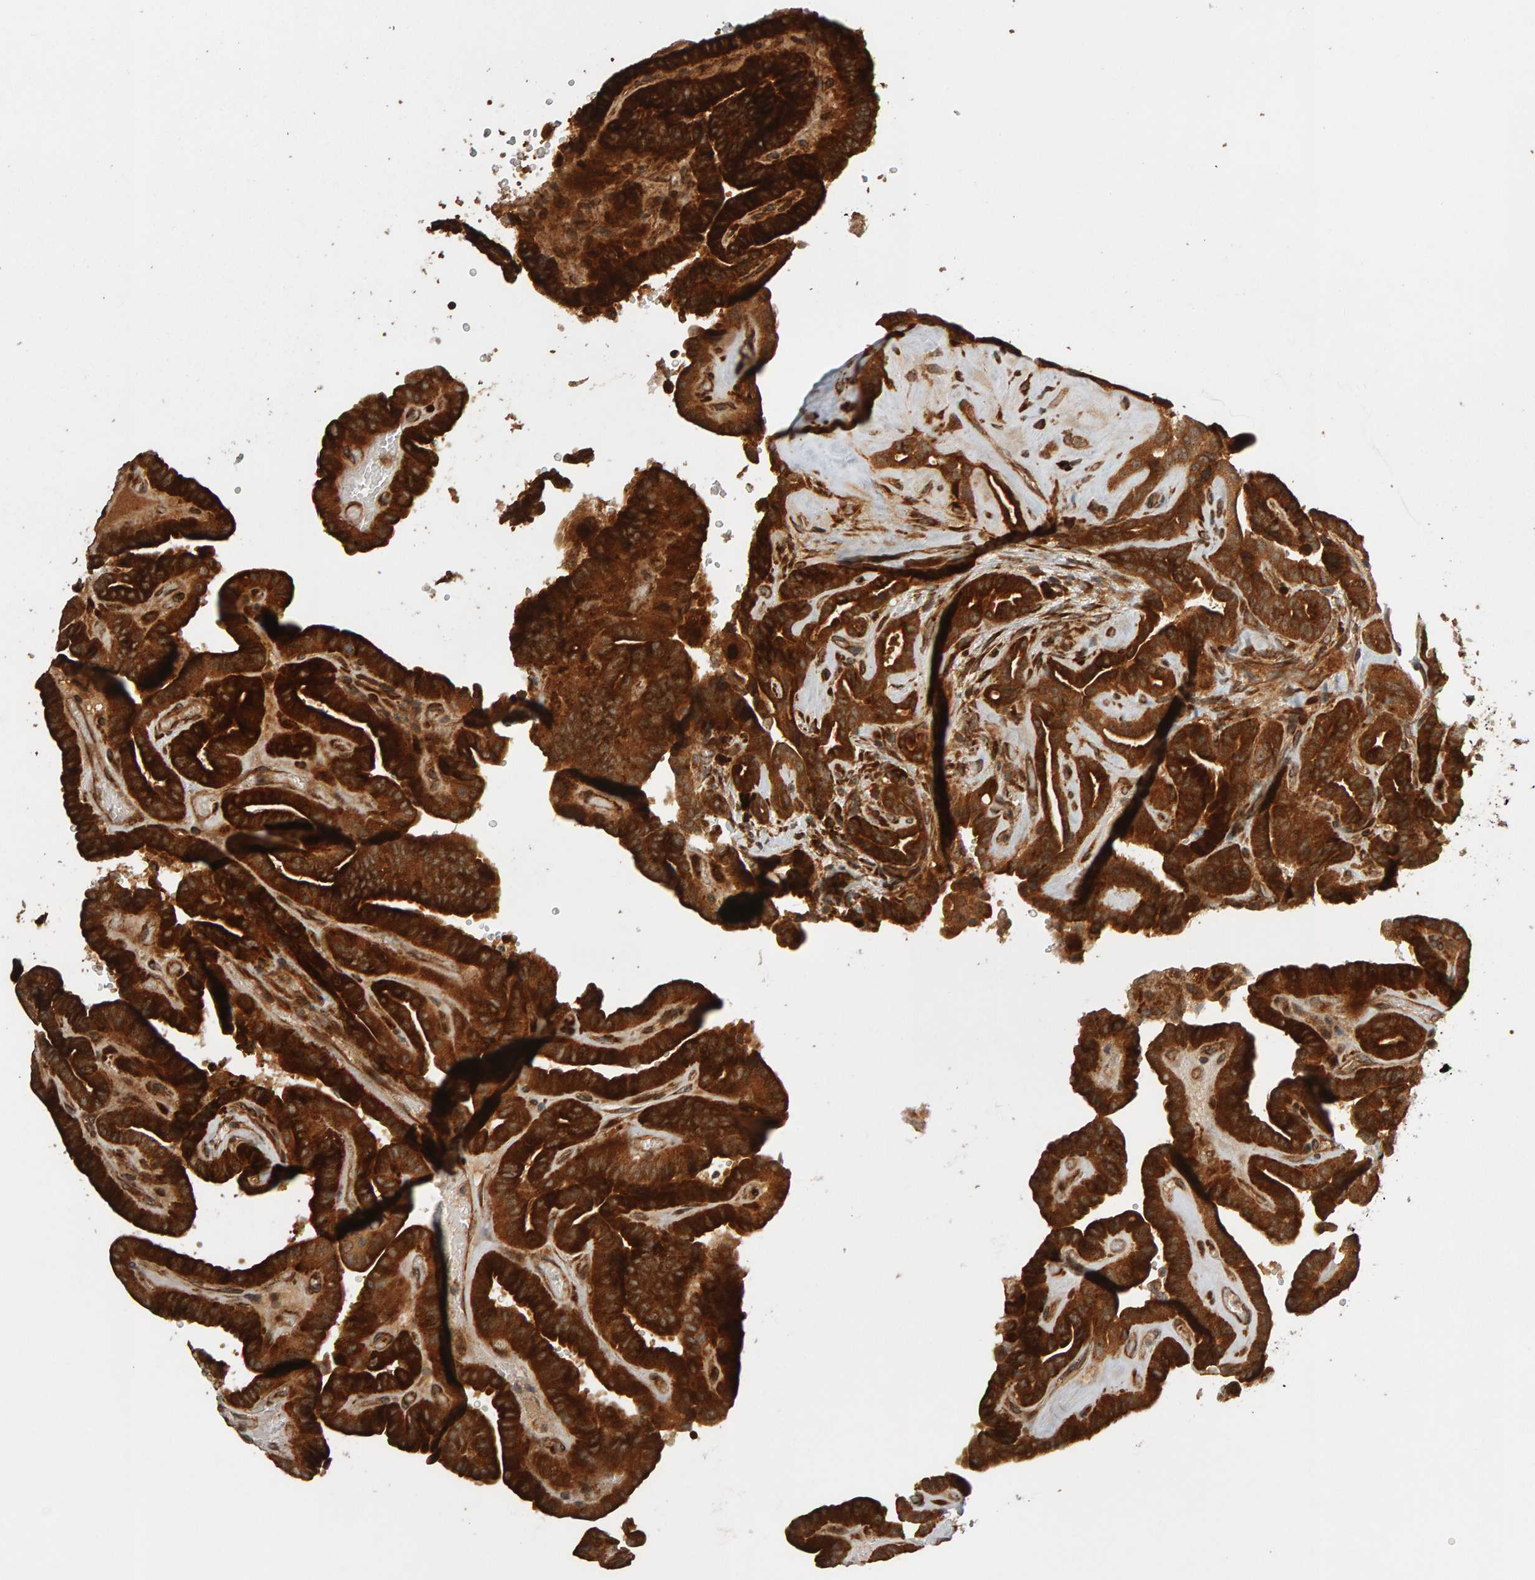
{"staining": {"intensity": "strong", "quantity": ">75%", "location": "cytoplasmic/membranous"}, "tissue": "thyroid cancer", "cell_type": "Tumor cells", "image_type": "cancer", "snomed": [{"axis": "morphology", "description": "Papillary adenocarcinoma, NOS"}, {"axis": "topography", "description": "Thyroid gland"}], "caption": "DAB (3,3'-diaminobenzidine) immunohistochemical staining of human thyroid cancer displays strong cytoplasmic/membranous protein expression in about >75% of tumor cells.", "gene": "ZFAND1", "patient": {"sex": "male", "age": 77}}